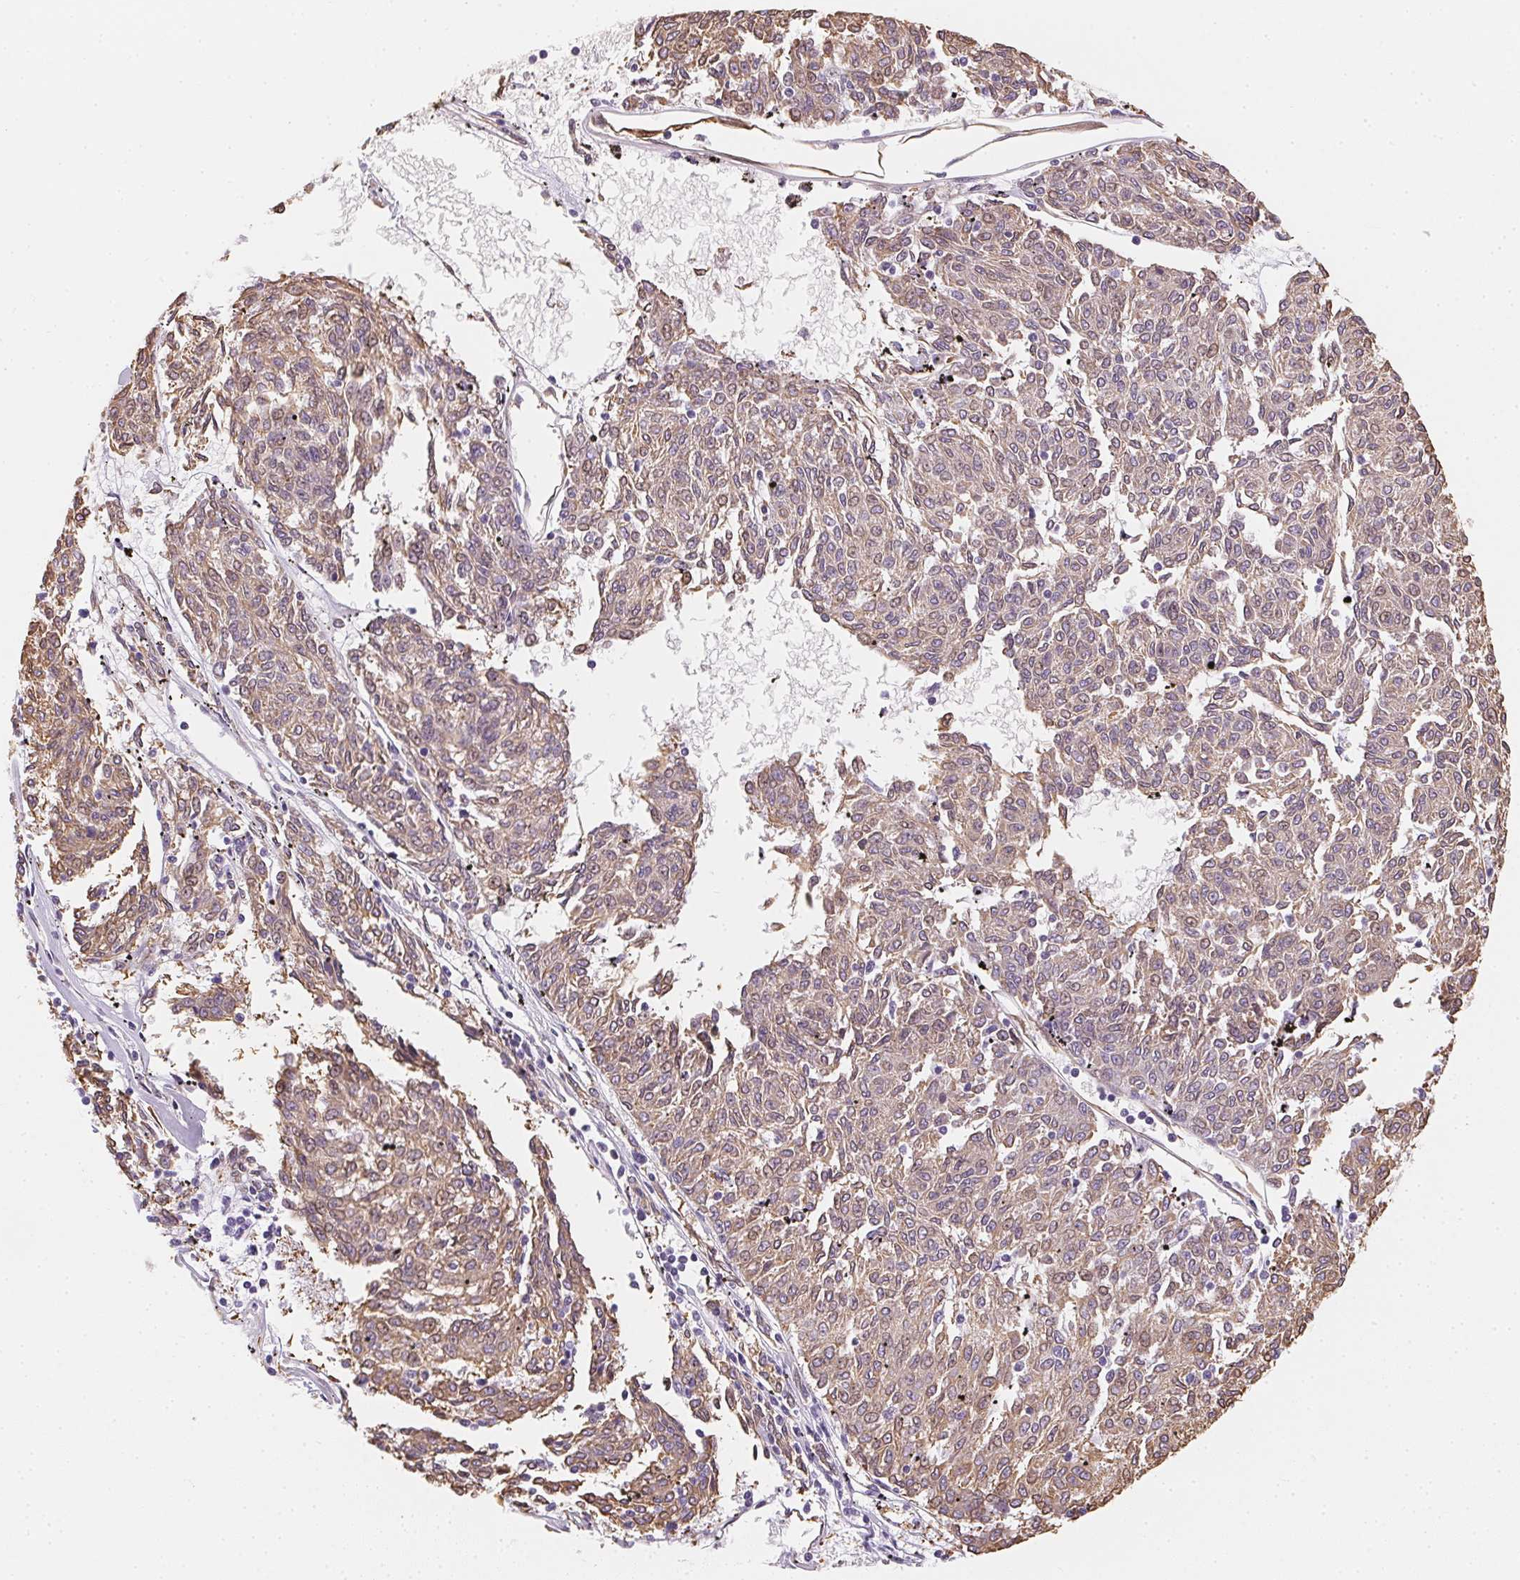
{"staining": {"intensity": "weak", "quantity": ">75%", "location": "cytoplasmic/membranous"}, "tissue": "melanoma", "cell_type": "Tumor cells", "image_type": "cancer", "snomed": [{"axis": "morphology", "description": "Malignant melanoma, NOS"}, {"axis": "topography", "description": "Skin"}], "caption": "Immunohistochemical staining of human malignant melanoma reveals weak cytoplasmic/membranous protein positivity in about >75% of tumor cells. The protein is shown in brown color, while the nuclei are stained blue.", "gene": "RSBN1", "patient": {"sex": "female", "age": 72}}